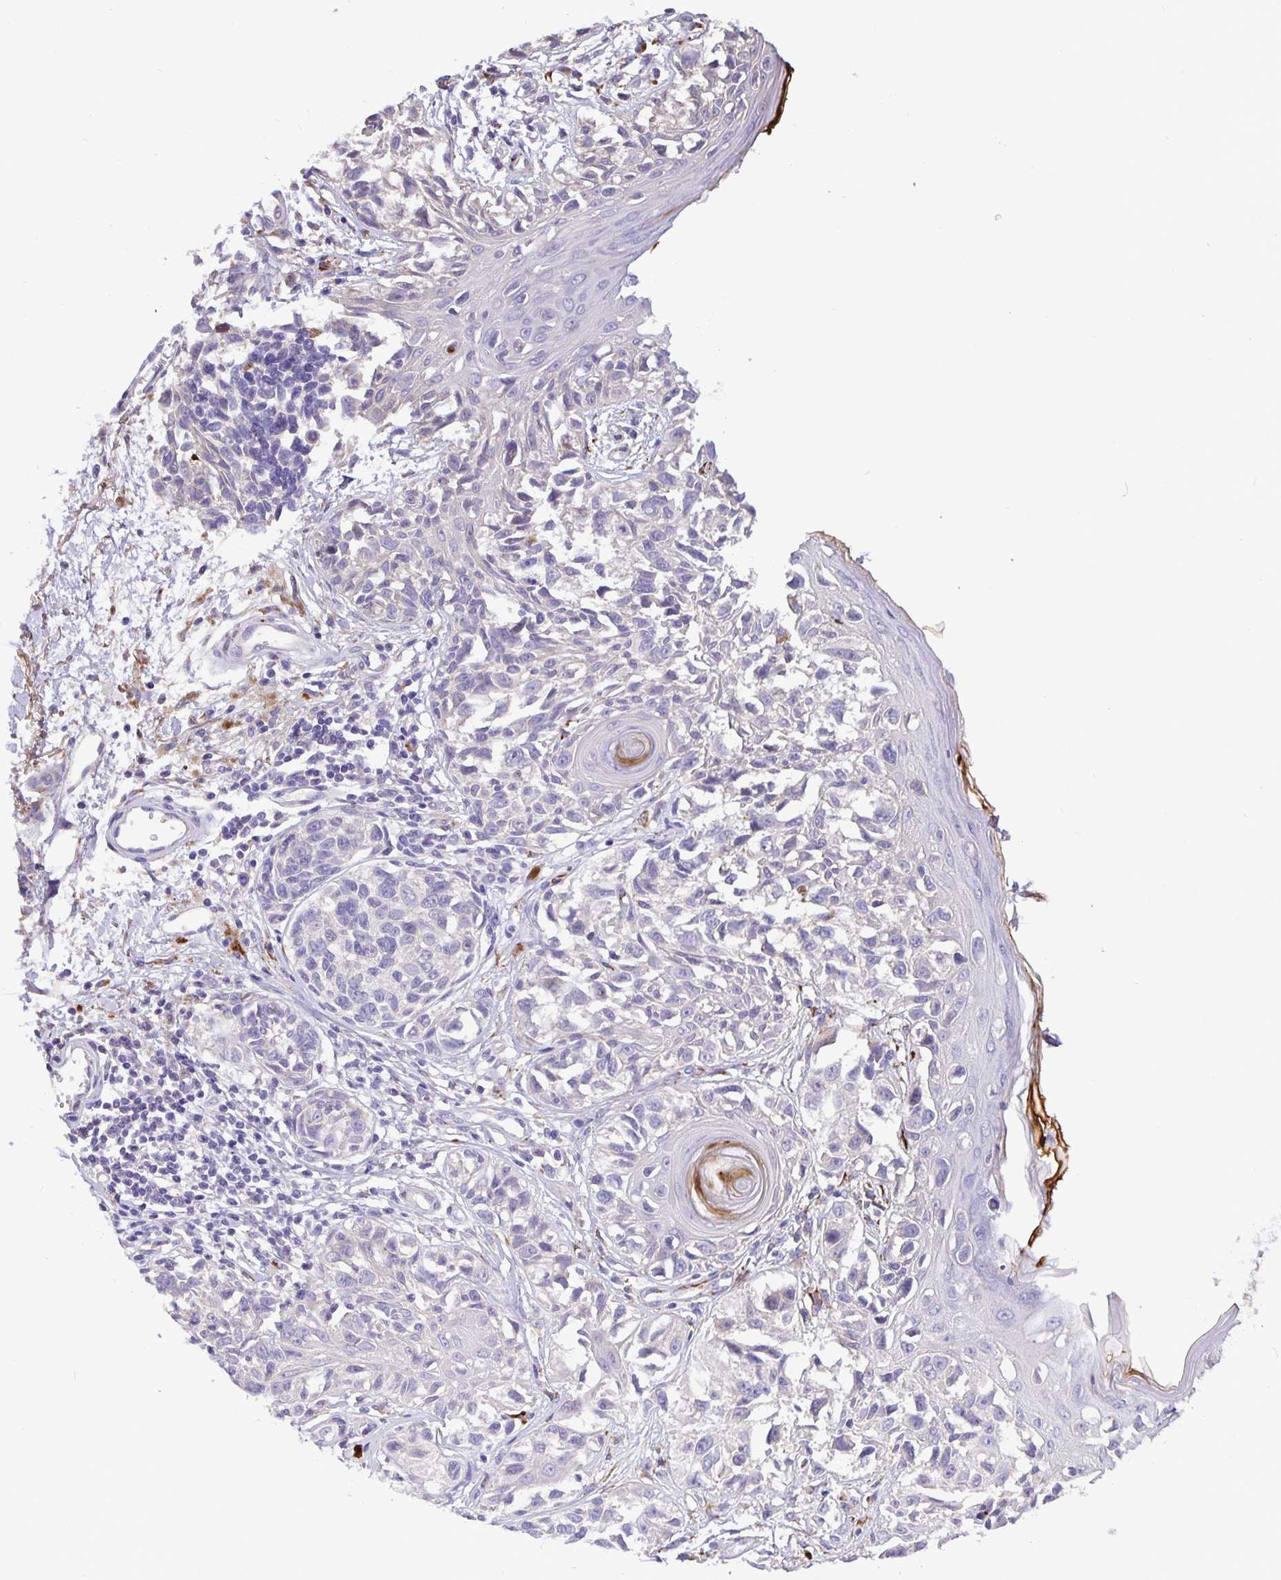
{"staining": {"intensity": "negative", "quantity": "none", "location": "none"}, "tissue": "melanoma", "cell_type": "Tumor cells", "image_type": "cancer", "snomed": [{"axis": "morphology", "description": "Malignant melanoma, NOS"}, {"axis": "topography", "description": "Skin"}], "caption": "Malignant melanoma was stained to show a protein in brown. There is no significant positivity in tumor cells.", "gene": "EML6", "patient": {"sex": "male", "age": 73}}